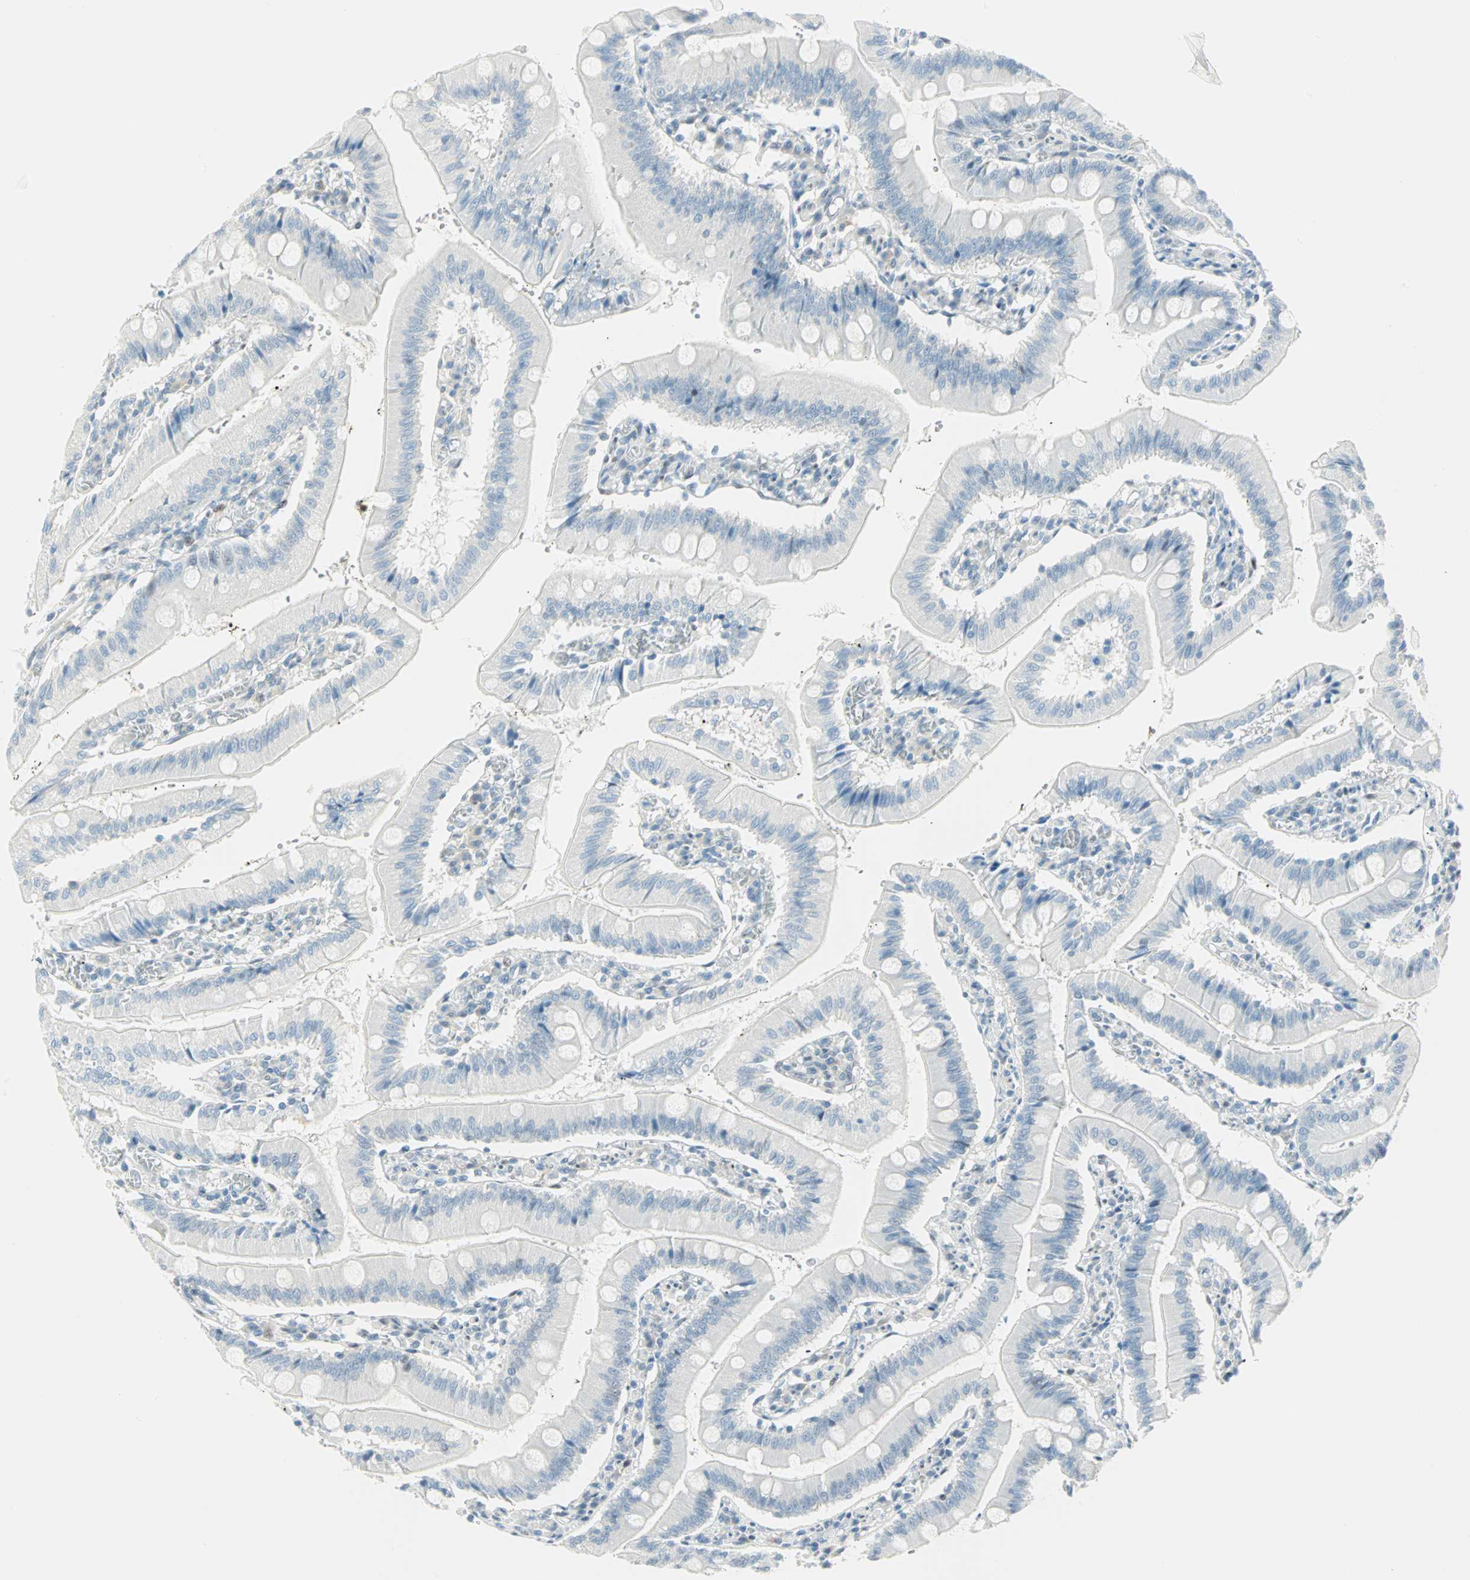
{"staining": {"intensity": "weak", "quantity": "<25%", "location": "nuclear"}, "tissue": "small intestine", "cell_type": "Glandular cells", "image_type": "normal", "snomed": [{"axis": "morphology", "description": "Normal tissue, NOS"}, {"axis": "topography", "description": "Small intestine"}], "caption": "Immunohistochemistry image of unremarkable small intestine: human small intestine stained with DAB (3,3'-diaminobenzidine) reveals no significant protein staining in glandular cells.", "gene": "PKNOX1", "patient": {"sex": "male", "age": 71}}